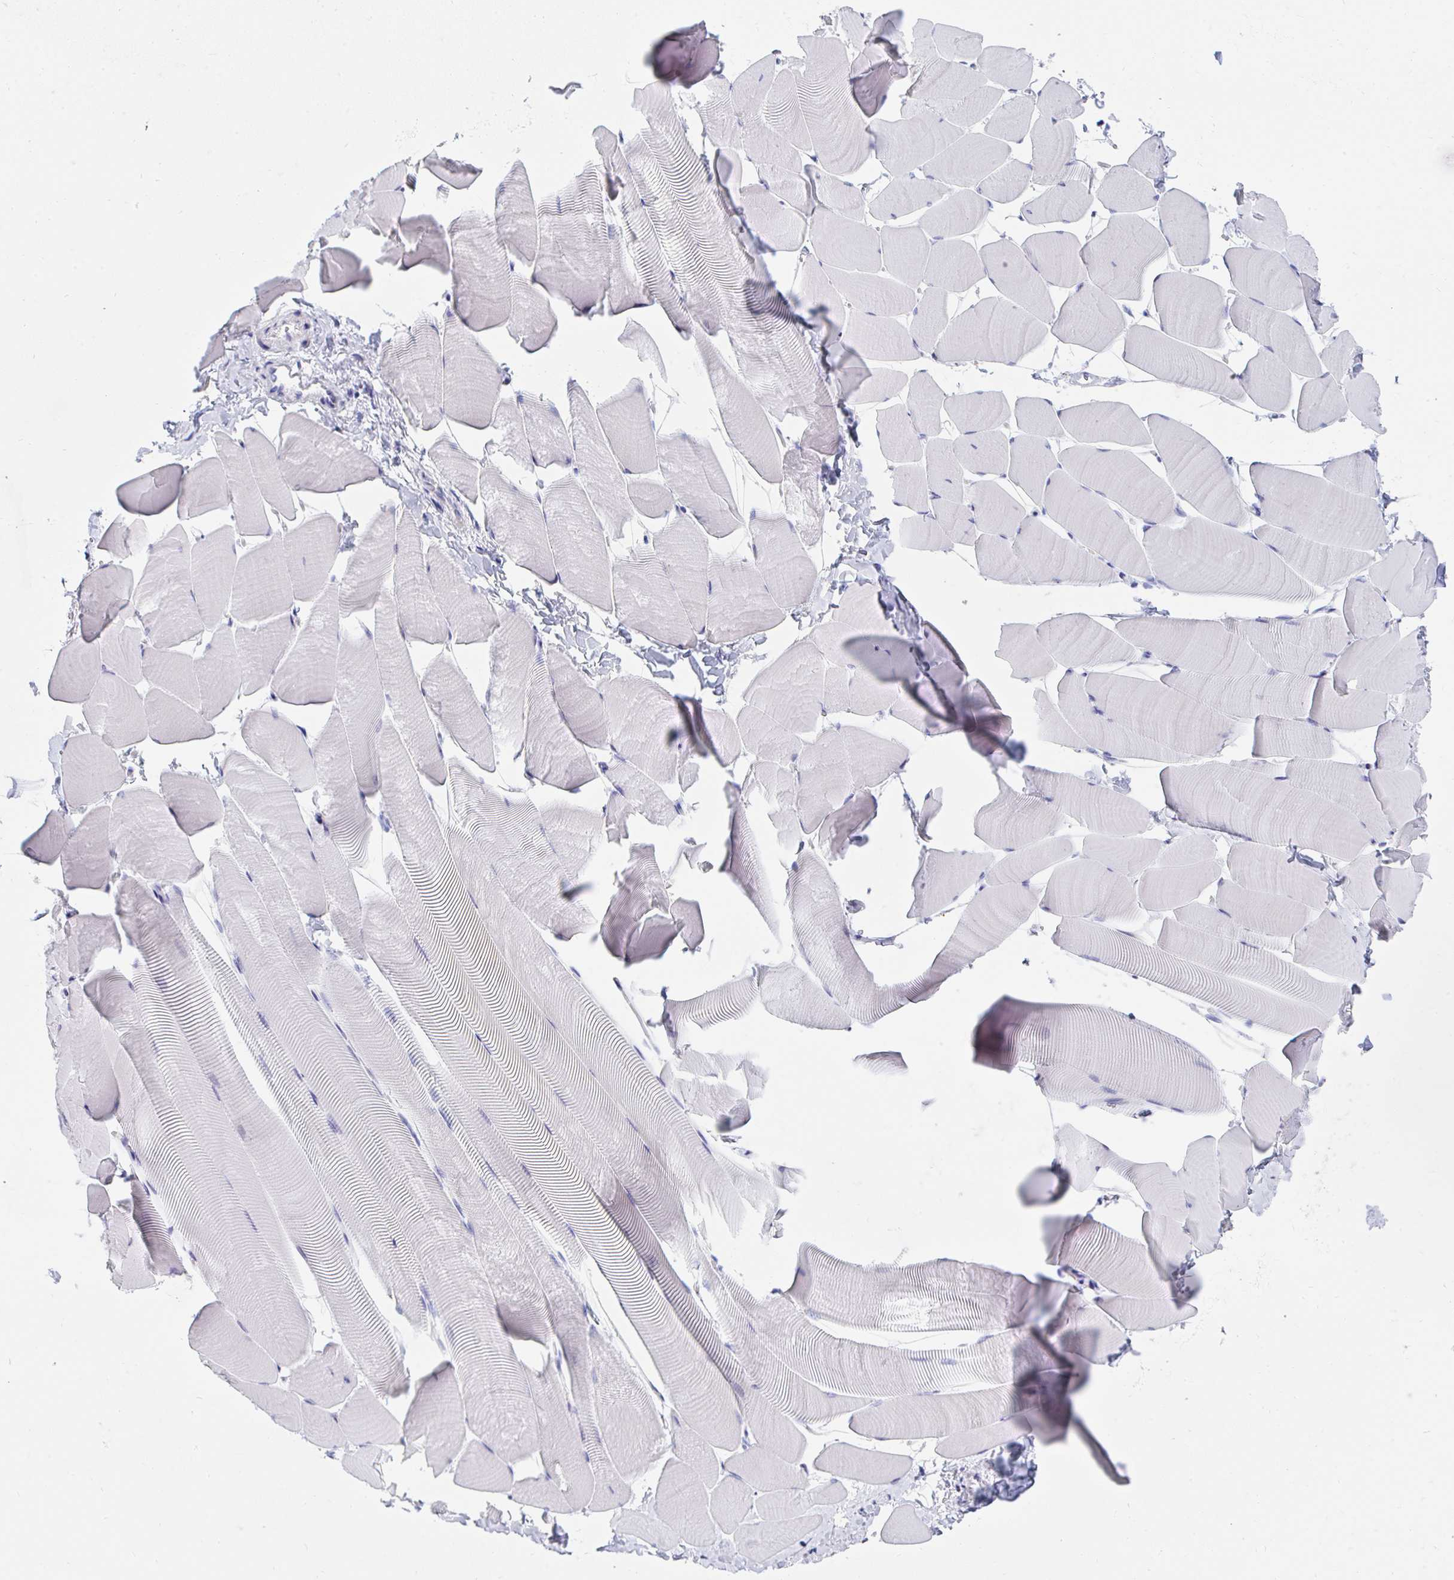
{"staining": {"intensity": "negative", "quantity": "none", "location": "none"}, "tissue": "skeletal muscle", "cell_type": "Myocytes", "image_type": "normal", "snomed": [{"axis": "morphology", "description": "Normal tissue, NOS"}, {"axis": "topography", "description": "Skeletal muscle"}], "caption": "Micrograph shows no significant protein staining in myocytes of normal skeletal muscle. (DAB (3,3'-diaminobenzidine) IHC, high magnification).", "gene": "MGAM2", "patient": {"sex": "male", "age": 25}}